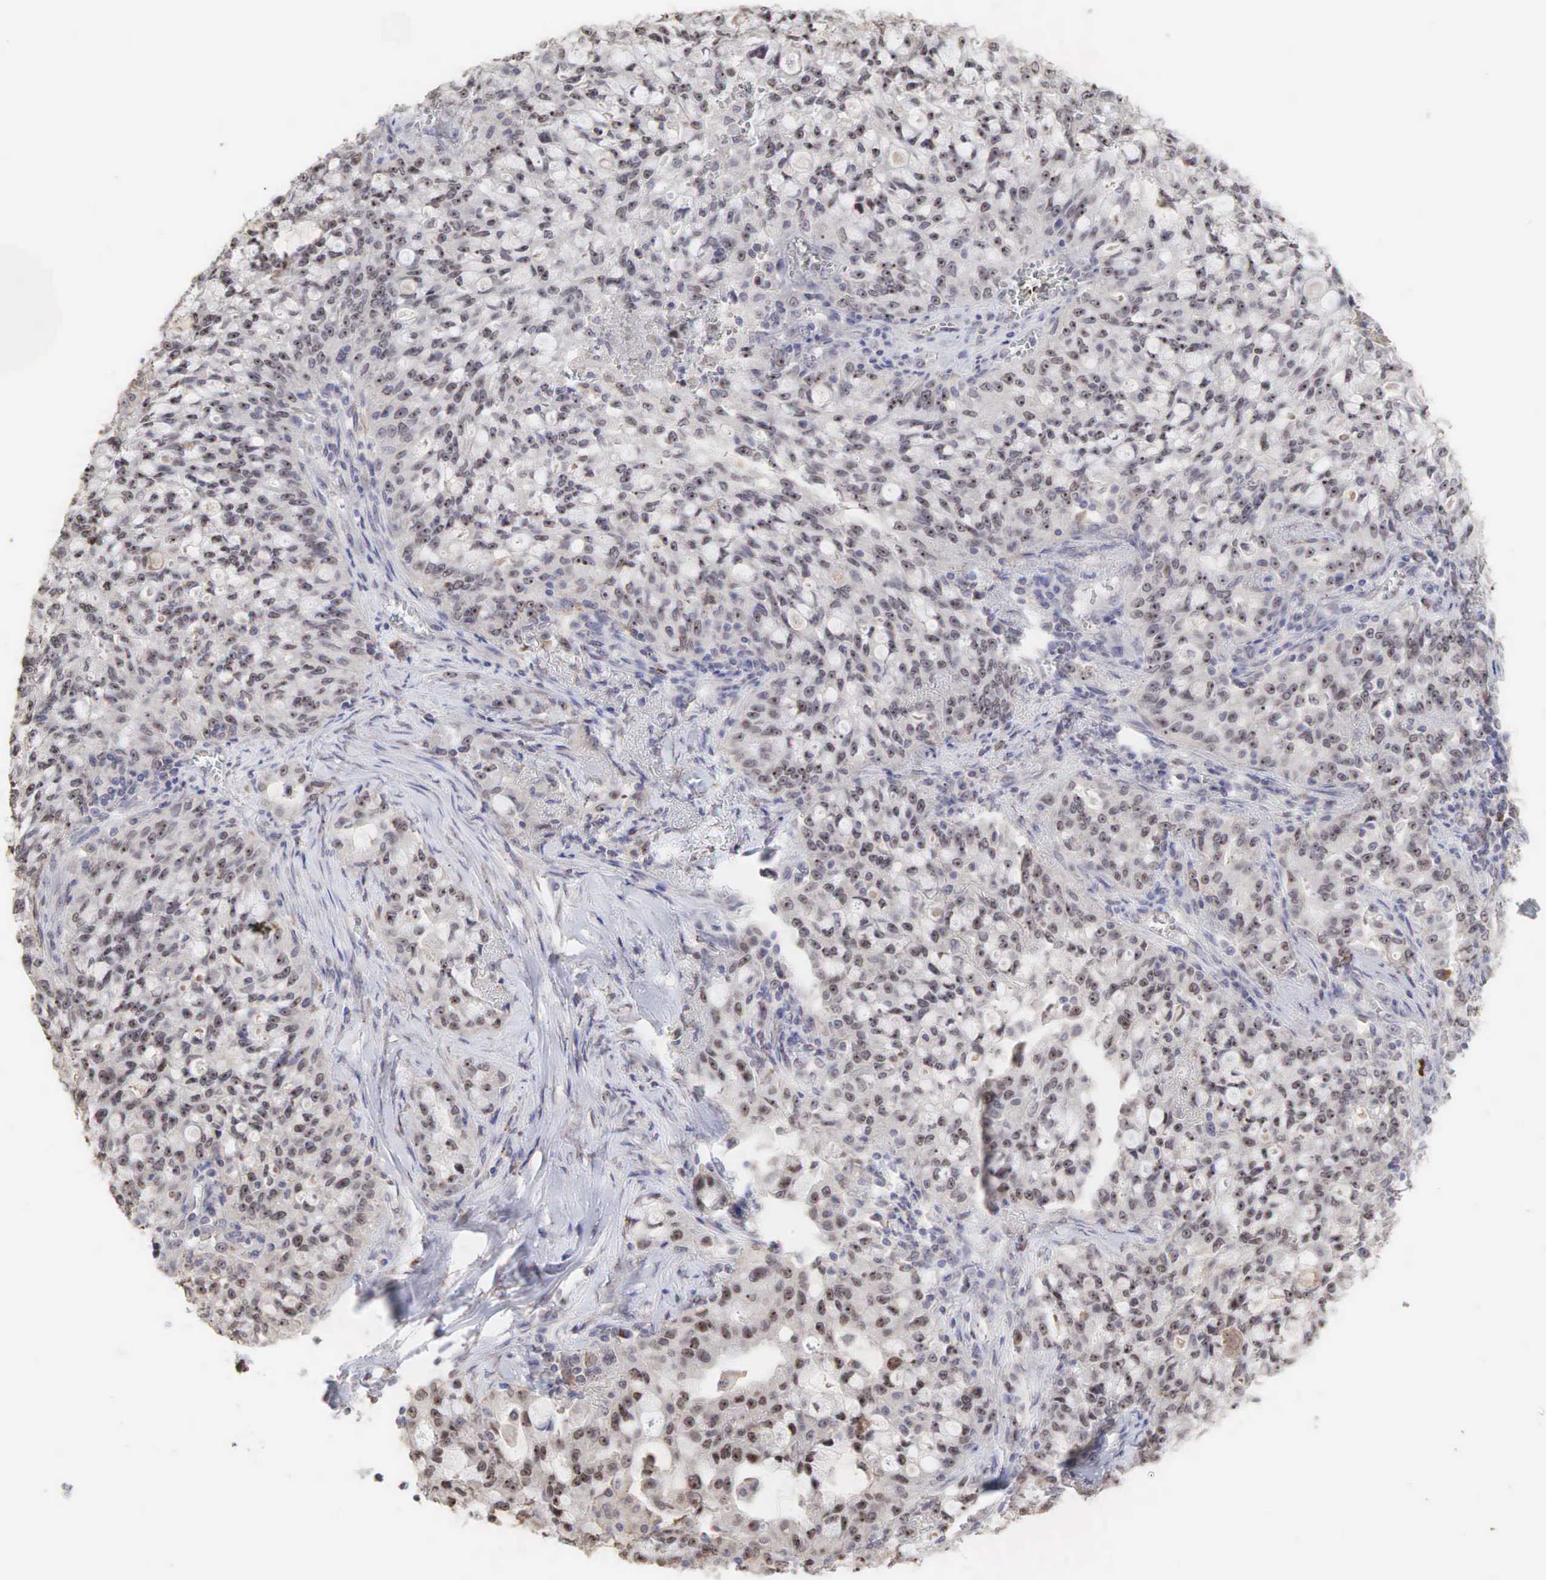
{"staining": {"intensity": "strong", "quantity": ">75%", "location": "cytoplasmic/membranous,nuclear"}, "tissue": "lung cancer", "cell_type": "Tumor cells", "image_type": "cancer", "snomed": [{"axis": "morphology", "description": "Adenocarcinoma, NOS"}, {"axis": "topography", "description": "Lung"}], "caption": "High-magnification brightfield microscopy of adenocarcinoma (lung) stained with DAB (3,3'-diaminobenzidine) (brown) and counterstained with hematoxylin (blue). tumor cells exhibit strong cytoplasmic/membranous and nuclear expression is identified in about>75% of cells. The protein of interest is stained brown, and the nuclei are stained in blue (DAB IHC with brightfield microscopy, high magnification).", "gene": "DKC1", "patient": {"sex": "female", "age": 44}}